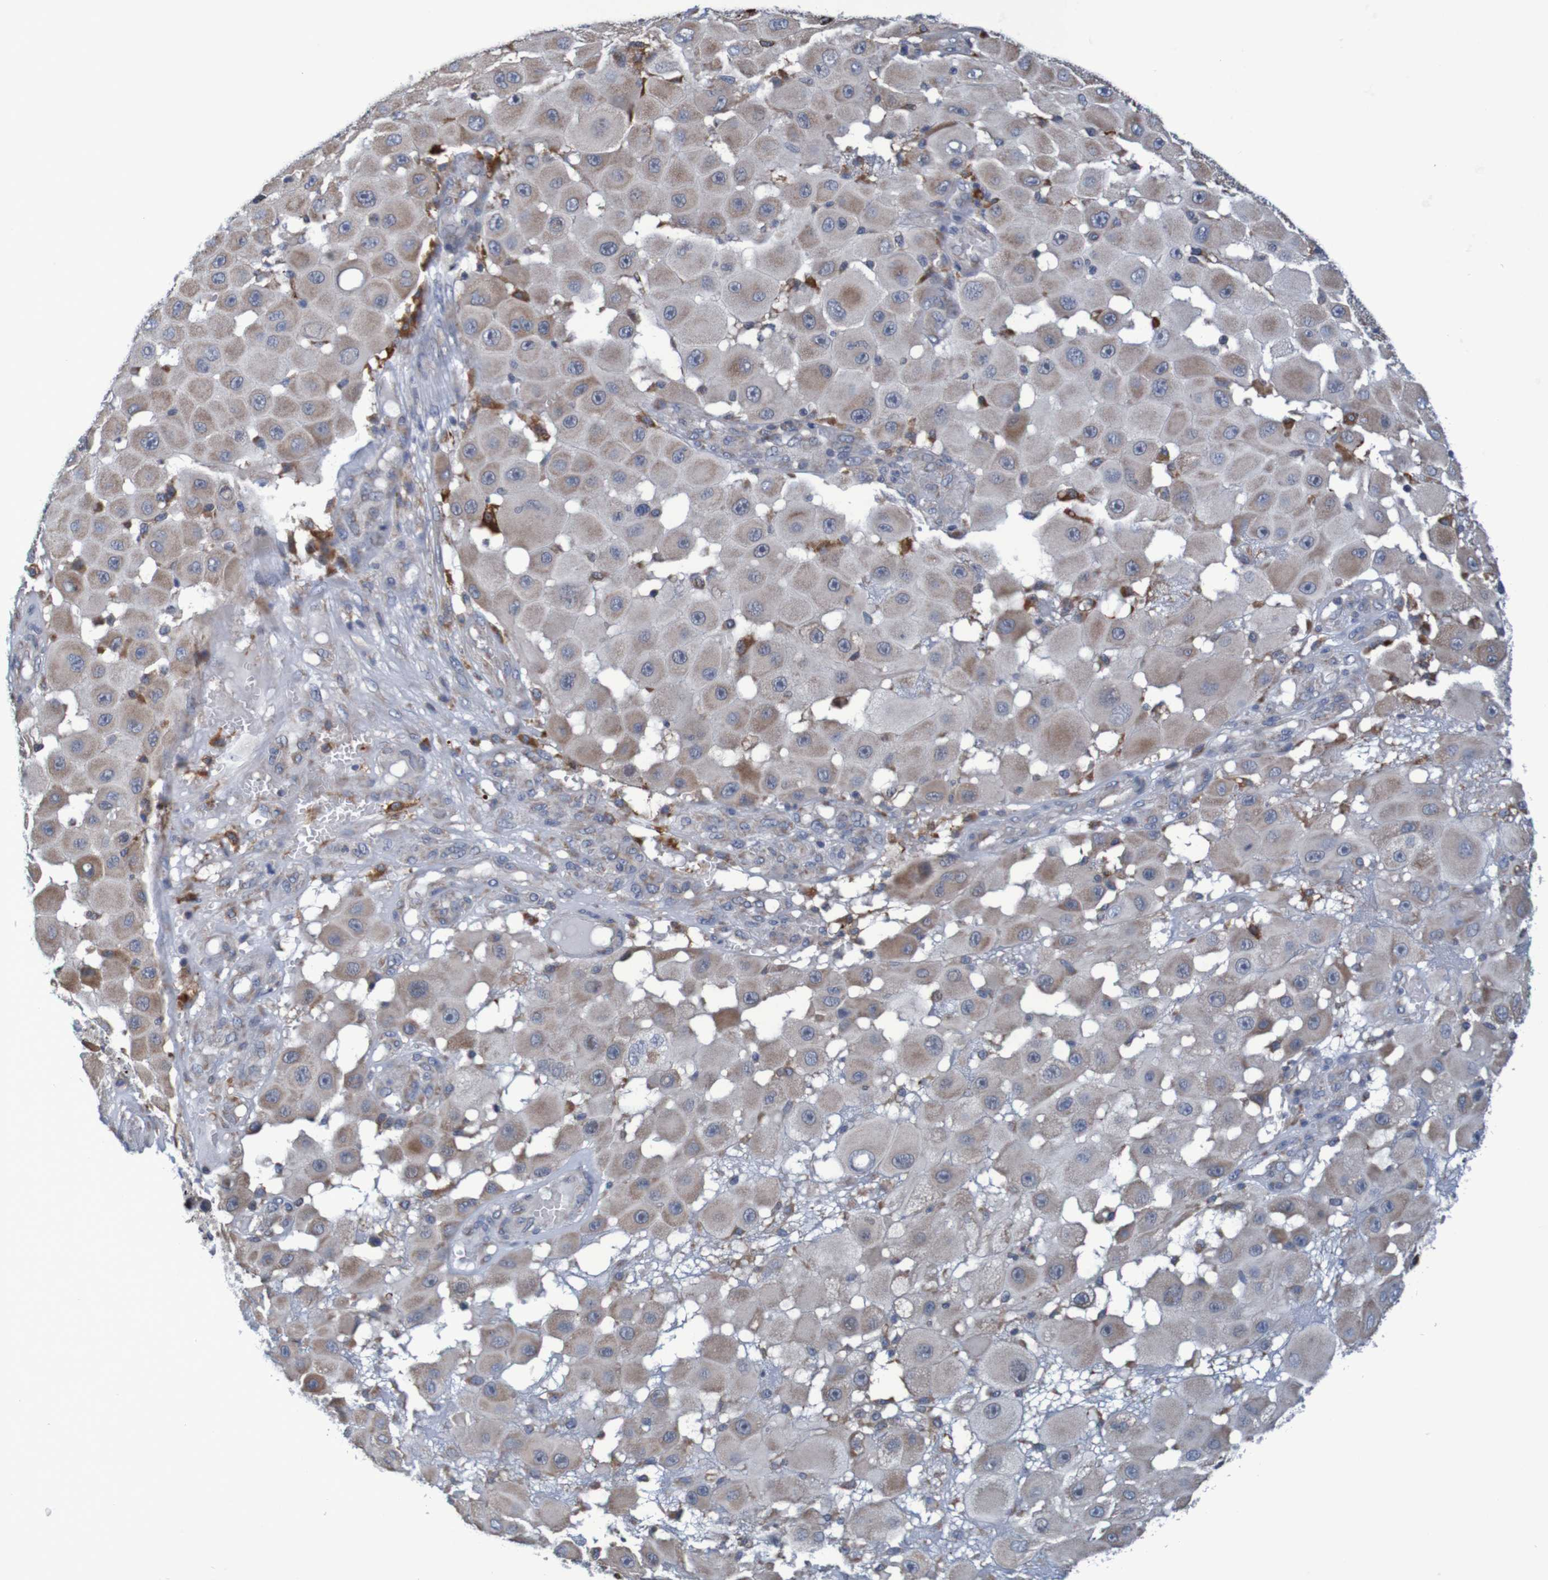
{"staining": {"intensity": "weak", "quantity": "25%-75%", "location": "cytoplasmic/membranous"}, "tissue": "melanoma", "cell_type": "Tumor cells", "image_type": "cancer", "snomed": [{"axis": "morphology", "description": "Malignant melanoma, NOS"}, {"axis": "topography", "description": "Skin"}], "caption": "About 25%-75% of tumor cells in human malignant melanoma show weak cytoplasmic/membranous protein expression as visualized by brown immunohistochemical staining.", "gene": "CLDN18", "patient": {"sex": "female", "age": 81}}